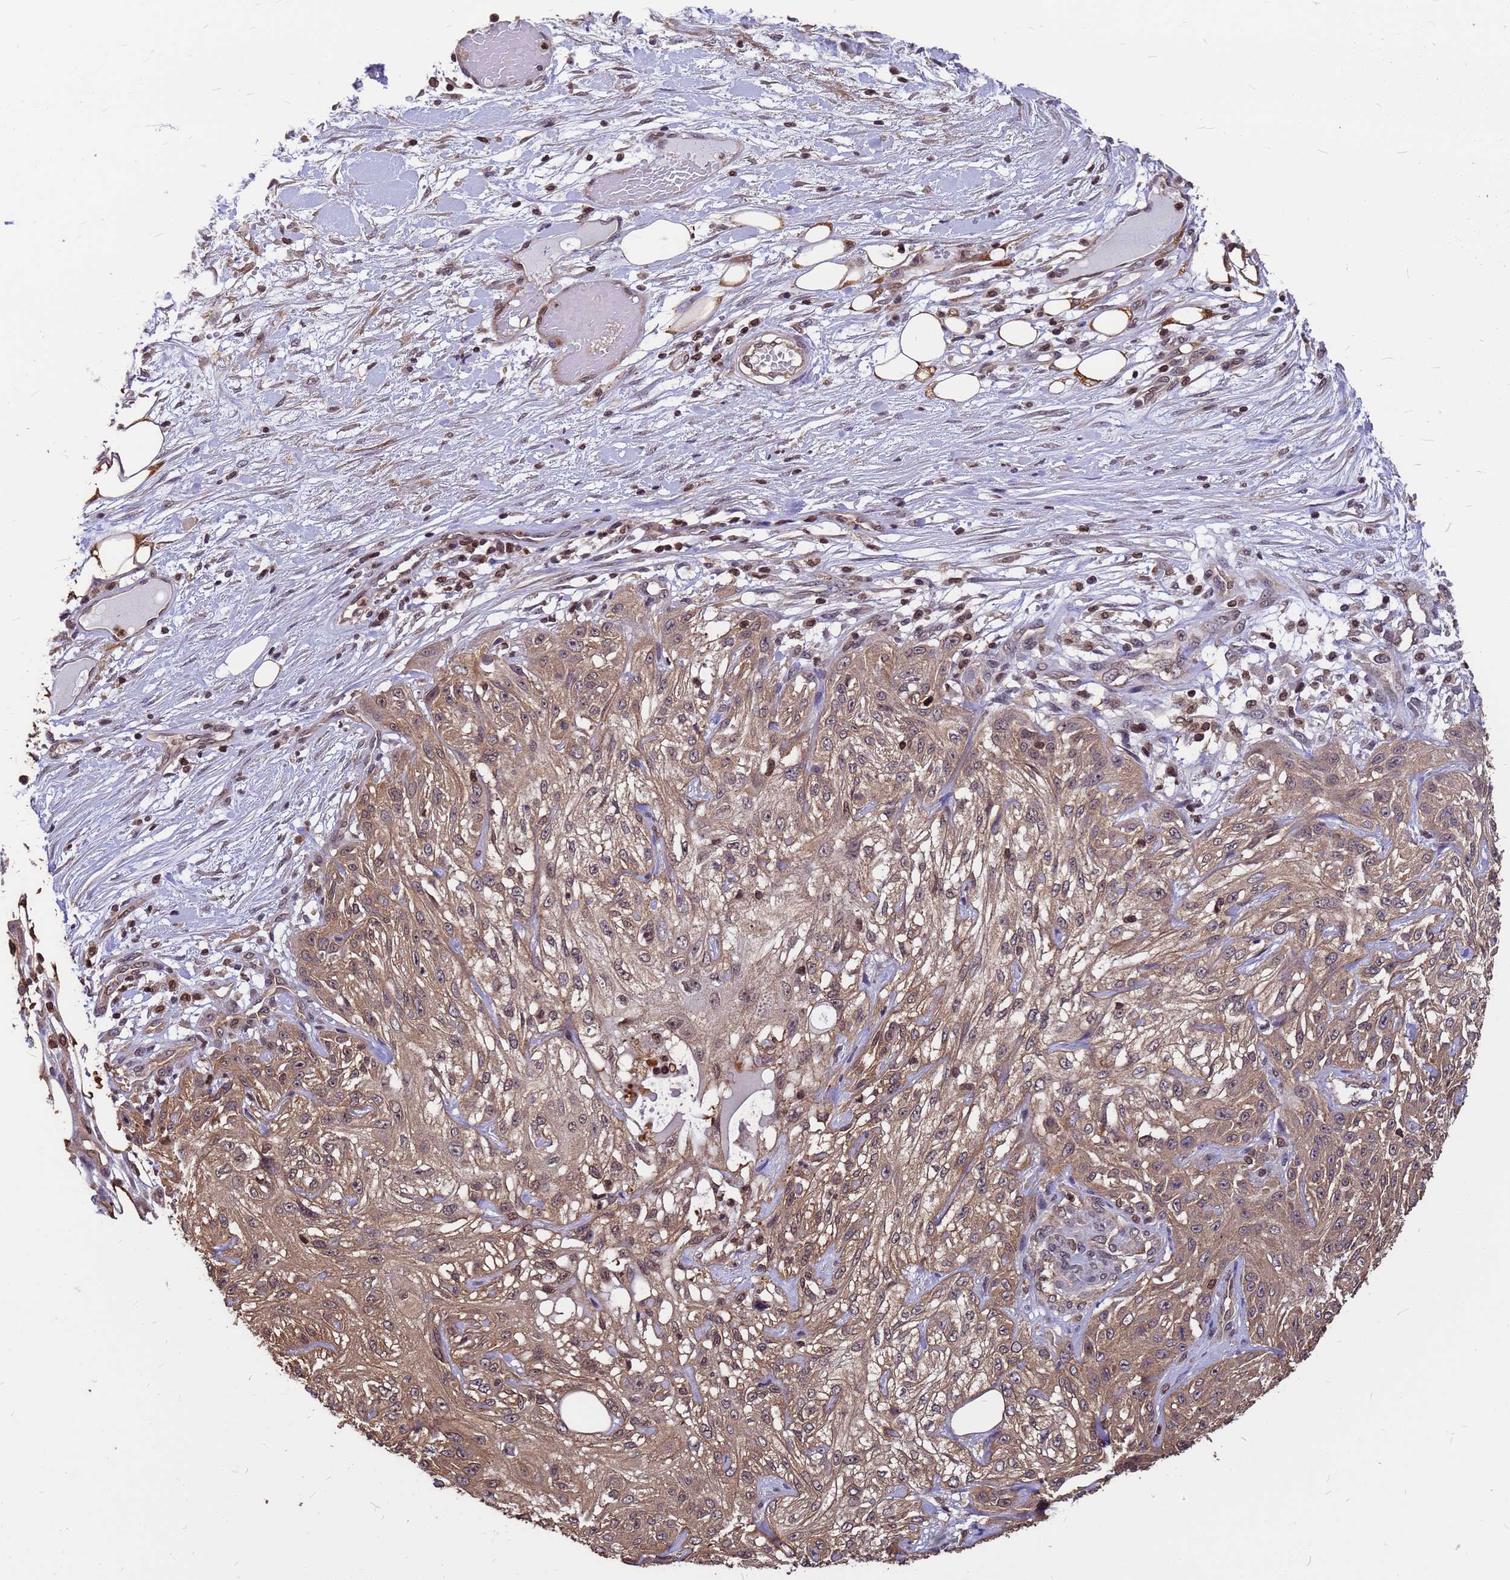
{"staining": {"intensity": "moderate", "quantity": ">75%", "location": "cytoplasmic/membranous,nuclear"}, "tissue": "skin cancer", "cell_type": "Tumor cells", "image_type": "cancer", "snomed": [{"axis": "morphology", "description": "Squamous cell carcinoma, NOS"}, {"axis": "morphology", "description": "Squamous cell carcinoma, metastatic, NOS"}, {"axis": "topography", "description": "Skin"}, {"axis": "topography", "description": "Lymph node"}], "caption": "A medium amount of moderate cytoplasmic/membranous and nuclear positivity is appreciated in approximately >75% of tumor cells in skin cancer (metastatic squamous cell carcinoma) tissue. Ihc stains the protein in brown and the nuclei are stained blue.", "gene": "C1orf35", "patient": {"sex": "male", "age": 75}}